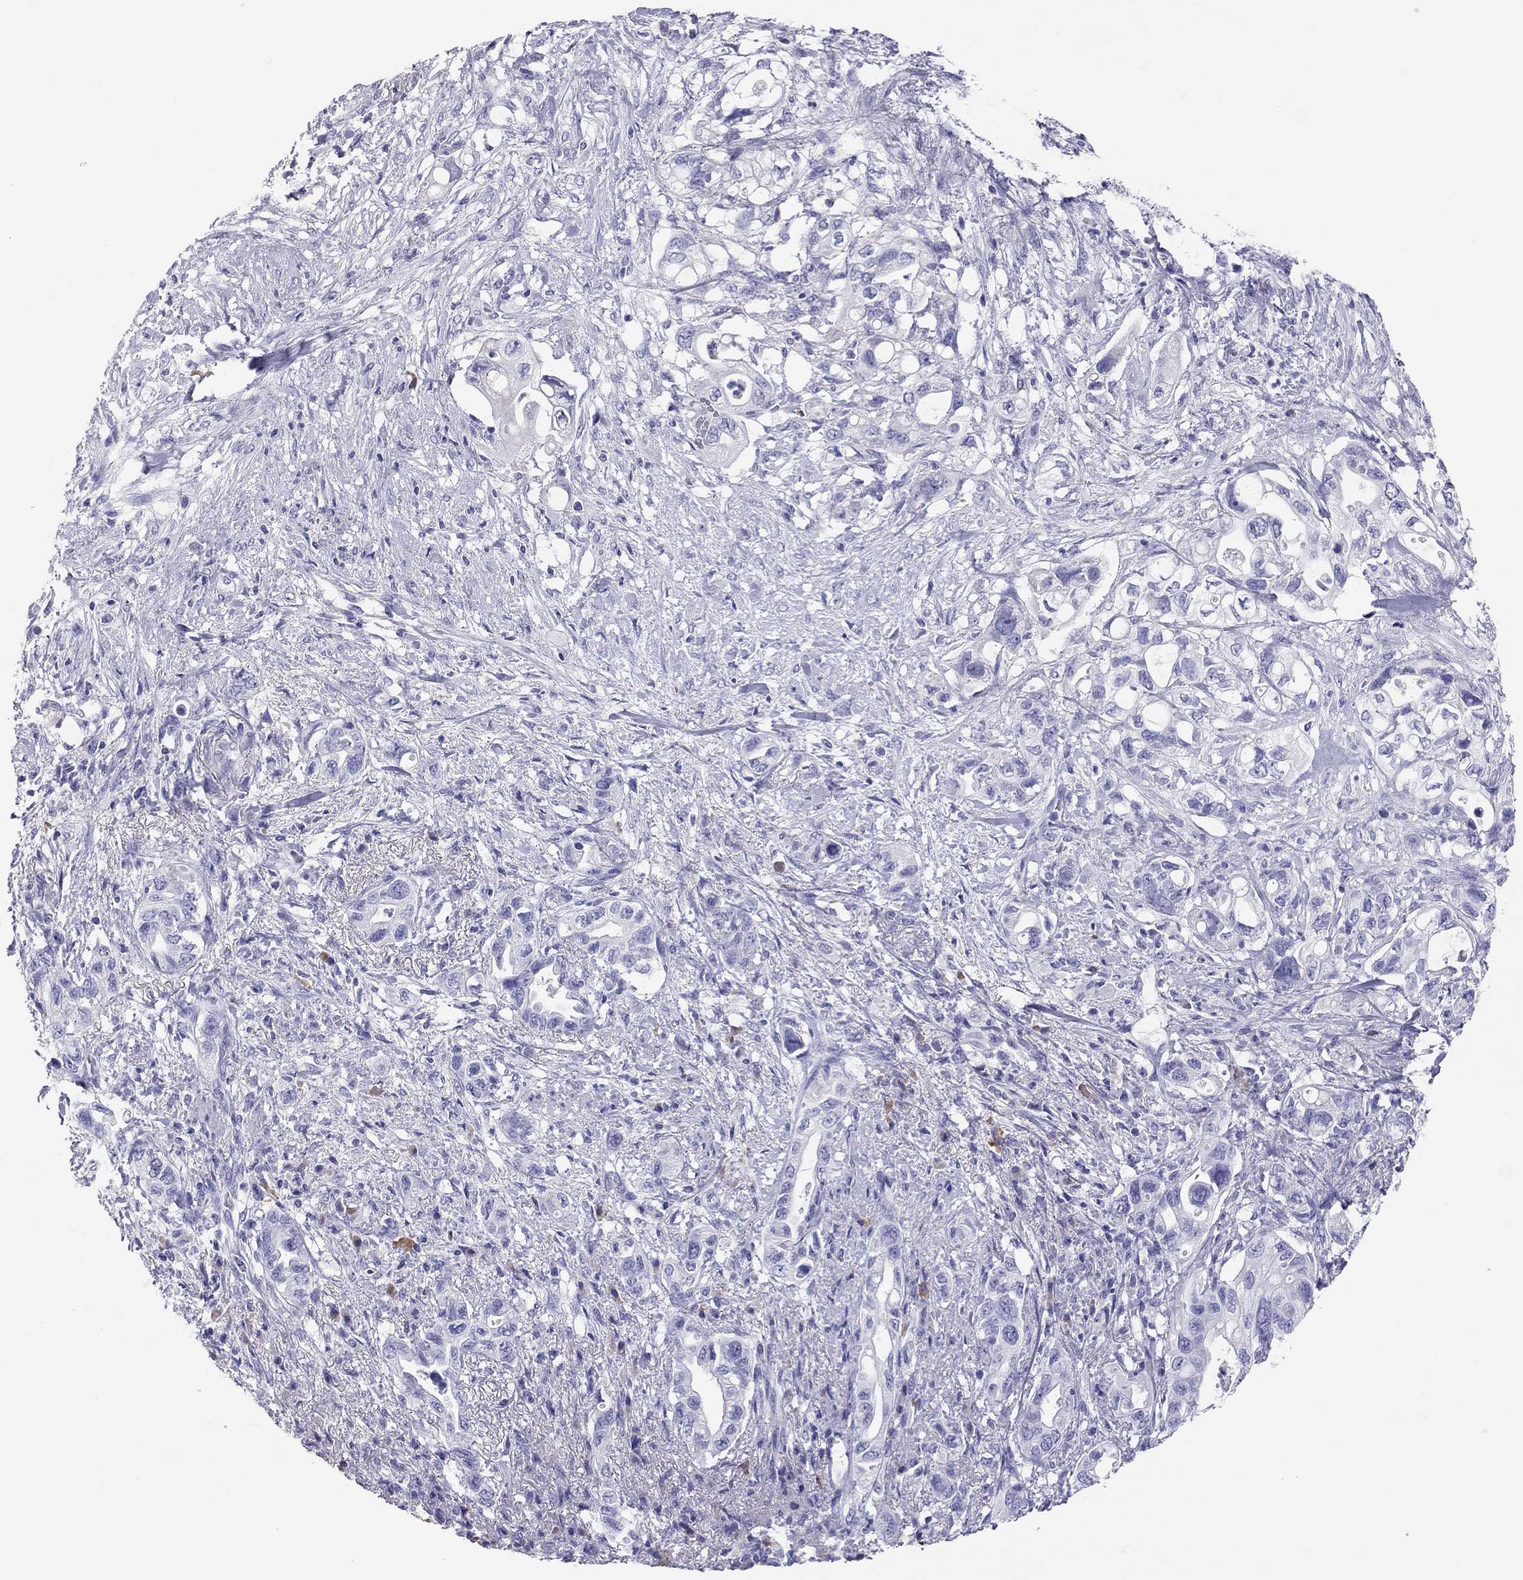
{"staining": {"intensity": "negative", "quantity": "none", "location": "none"}, "tissue": "pancreatic cancer", "cell_type": "Tumor cells", "image_type": "cancer", "snomed": [{"axis": "morphology", "description": "Adenocarcinoma, NOS"}, {"axis": "topography", "description": "Pancreas"}], "caption": "The micrograph shows no significant staining in tumor cells of pancreatic cancer (adenocarcinoma).", "gene": "CALHM1", "patient": {"sex": "female", "age": 72}}